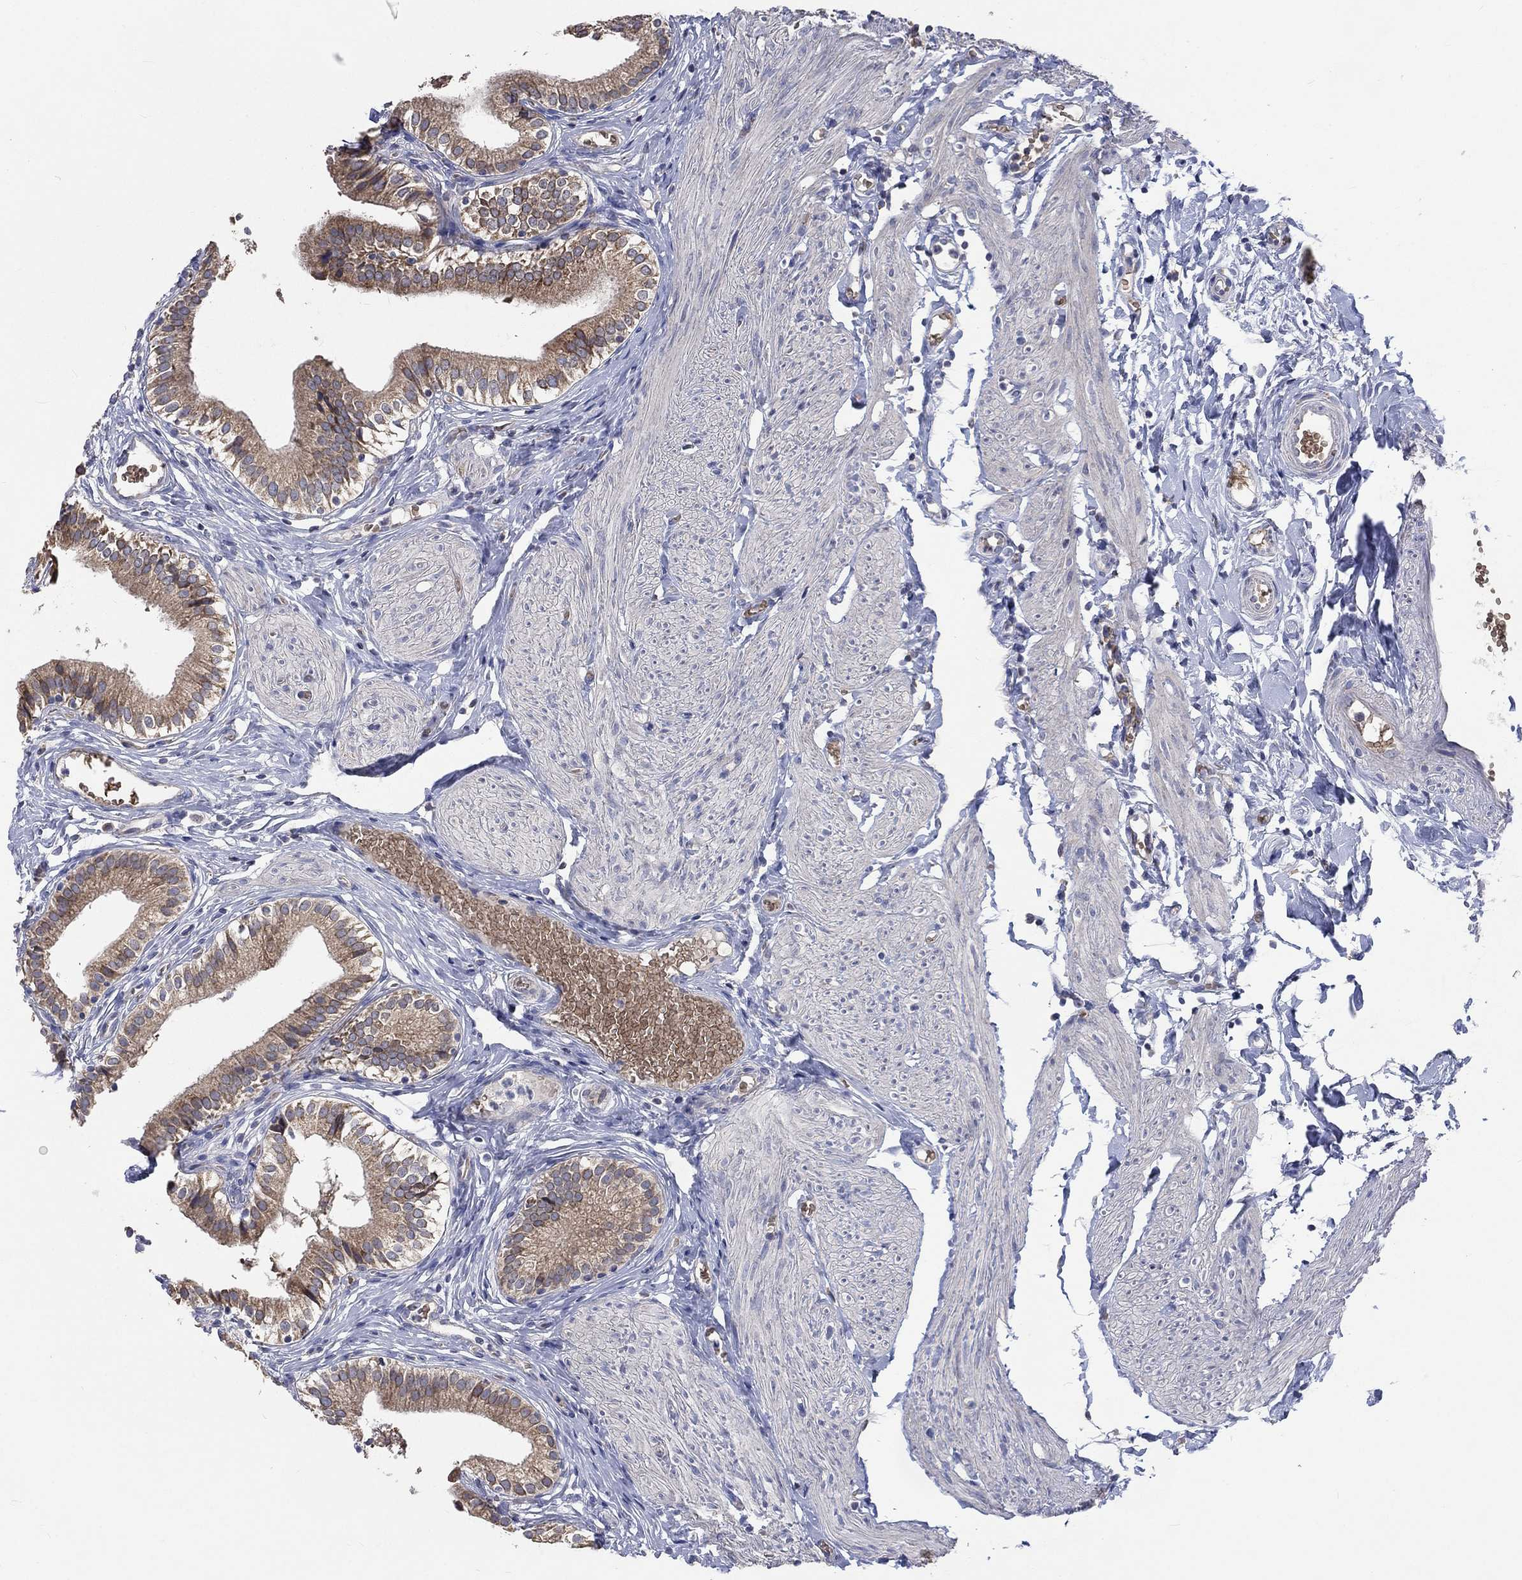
{"staining": {"intensity": "moderate", "quantity": ">75%", "location": "cytoplasmic/membranous"}, "tissue": "gallbladder", "cell_type": "Glandular cells", "image_type": "normal", "snomed": [{"axis": "morphology", "description": "Normal tissue, NOS"}, {"axis": "topography", "description": "Gallbladder"}], "caption": "Immunohistochemistry (IHC) of unremarkable gallbladder reveals medium levels of moderate cytoplasmic/membranous positivity in approximately >75% of glandular cells.", "gene": "UGT8", "patient": {"sex": "female", "age": 47}}